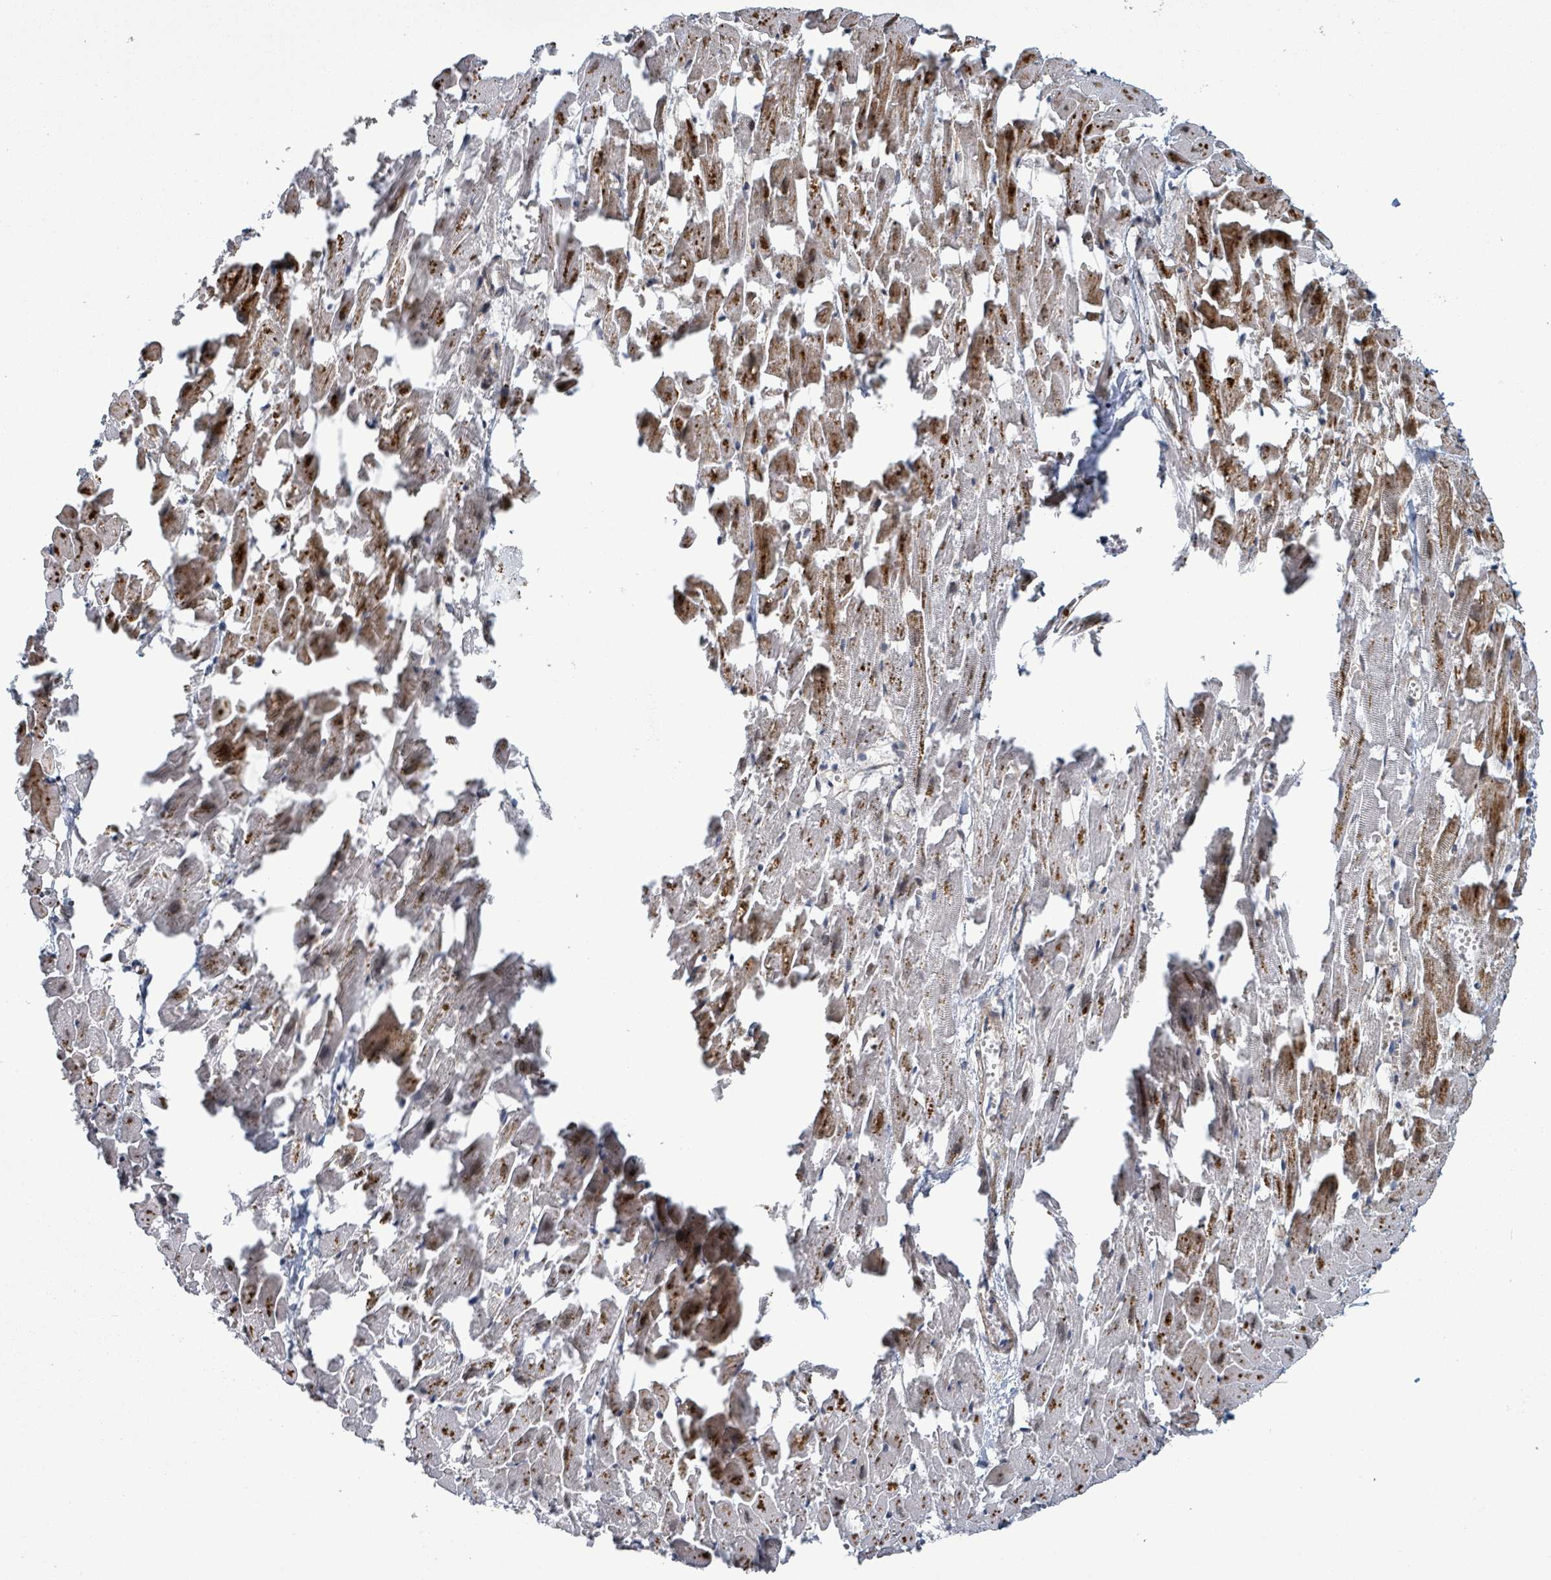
{"staining": {"intensity": "moderate", "quantity": "25%-75%", "location": "cytoplasmic/membranous,nuclear"}, "tissue": "heart muscle", "cell_type": "Cardiomyocytes", "image_type": "normal", "snomed": [{"axis": "morphology", "description": "Normal tissue, NOS"}, {"axis": "topography", "description": "Heart"}], "caption": "The micrograph demonstrates immunohistochemical staining of normal heart muscle. There is moderate cytoplasmic/membranous,nuclear staining is identified in about 25%-75% of cardiomyocytes. The protein of interest is shown in brown color, while the nuclei are stained blue.", "gene": "GTF3C1", "patient": {"sex": "female", "age": 64}}